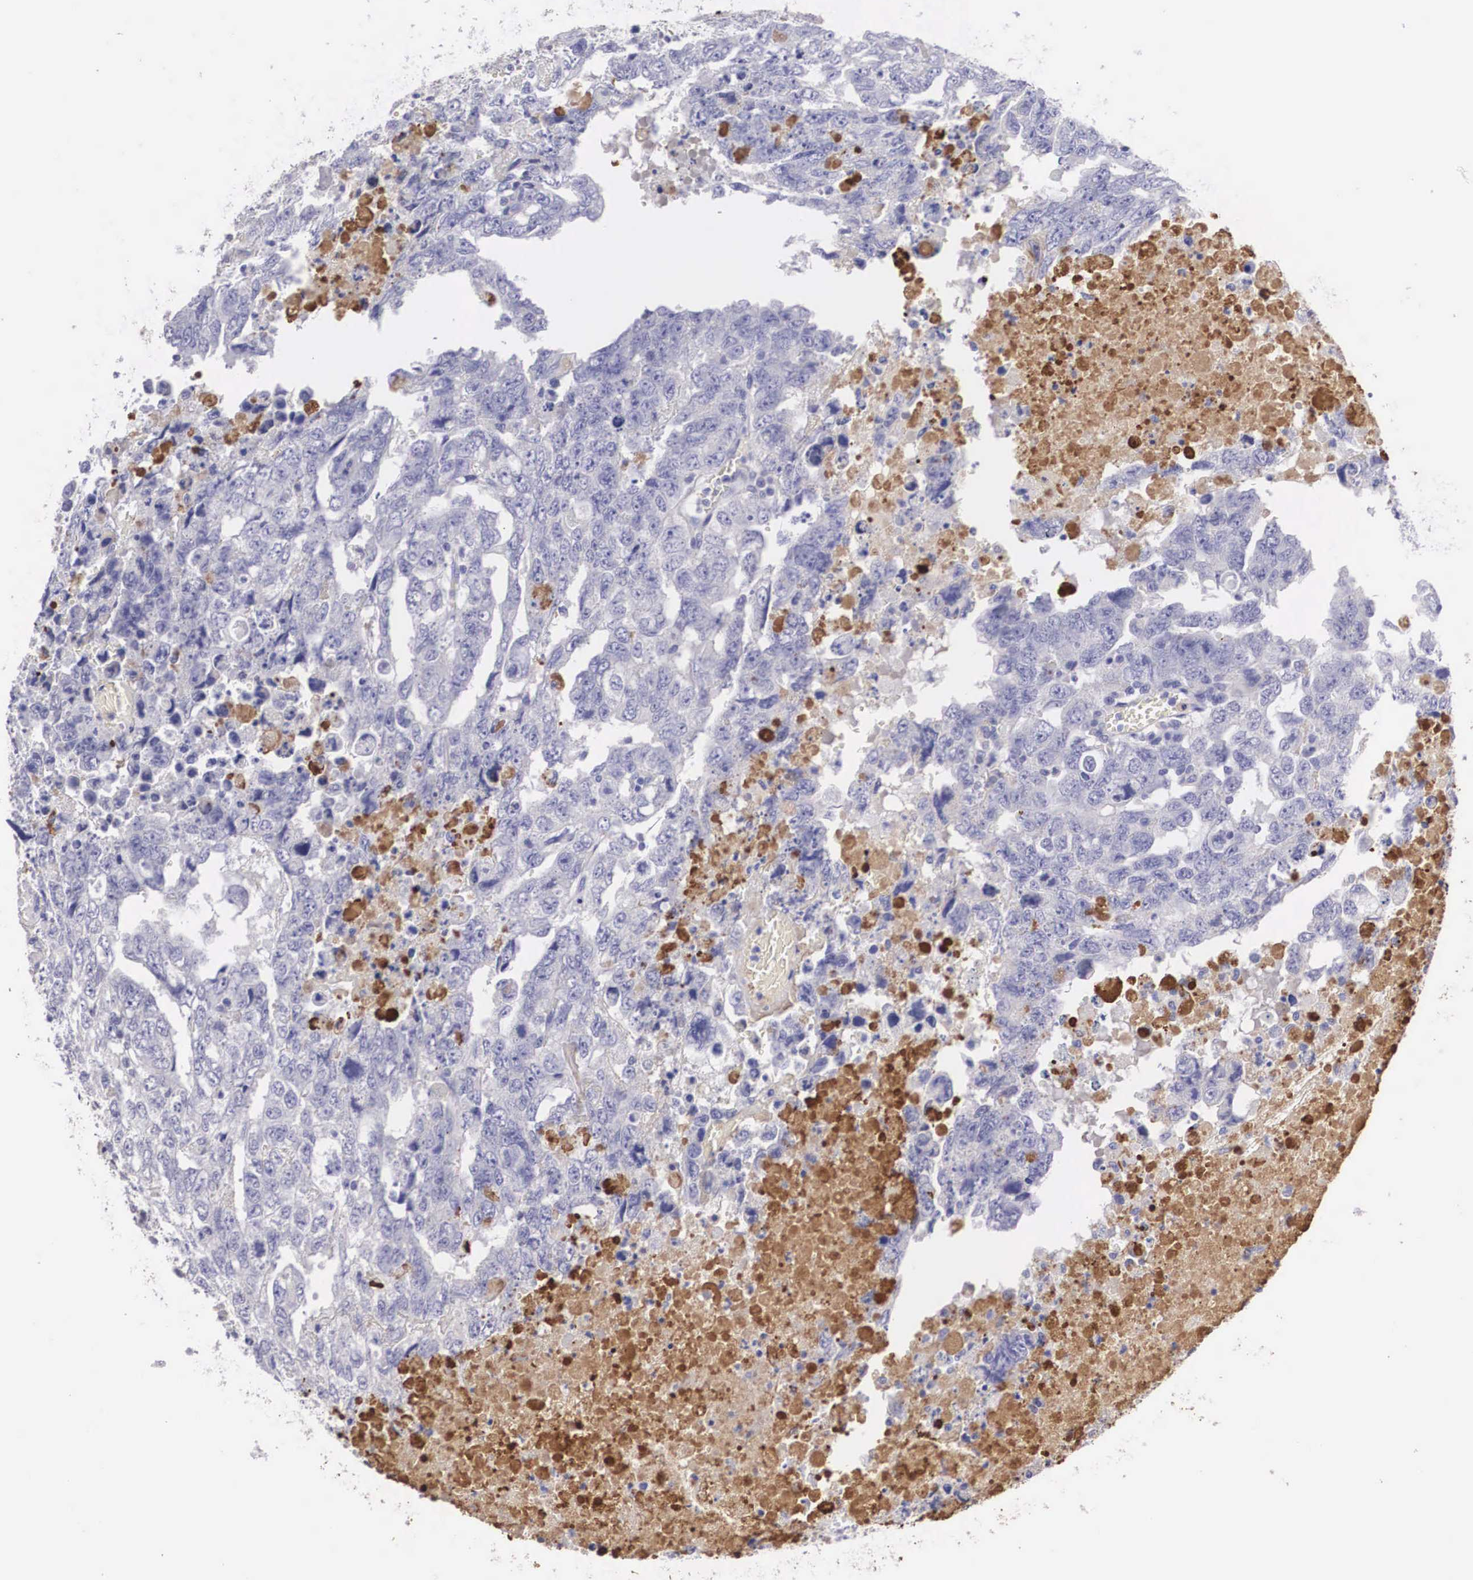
{"staining": {"intensity": "negative", "quantity": "none", "location": "none"}, "tissue": "testis cancer", "cell_type": "Tumor cells", "image_type": "cancer", "snomed": [{"axis": "morphology", "description": "Carcinoma, Embryonal, NOS"}, {"axis": "topography", "description": "Testis"}], "caption": "Embryonal carcinoma (testis) stained for a protein using immunohistochemistry (IHC) displays no positivity tumor cells.", "gene": "CLU", "patient": {"sex": "male", "age": 36}}